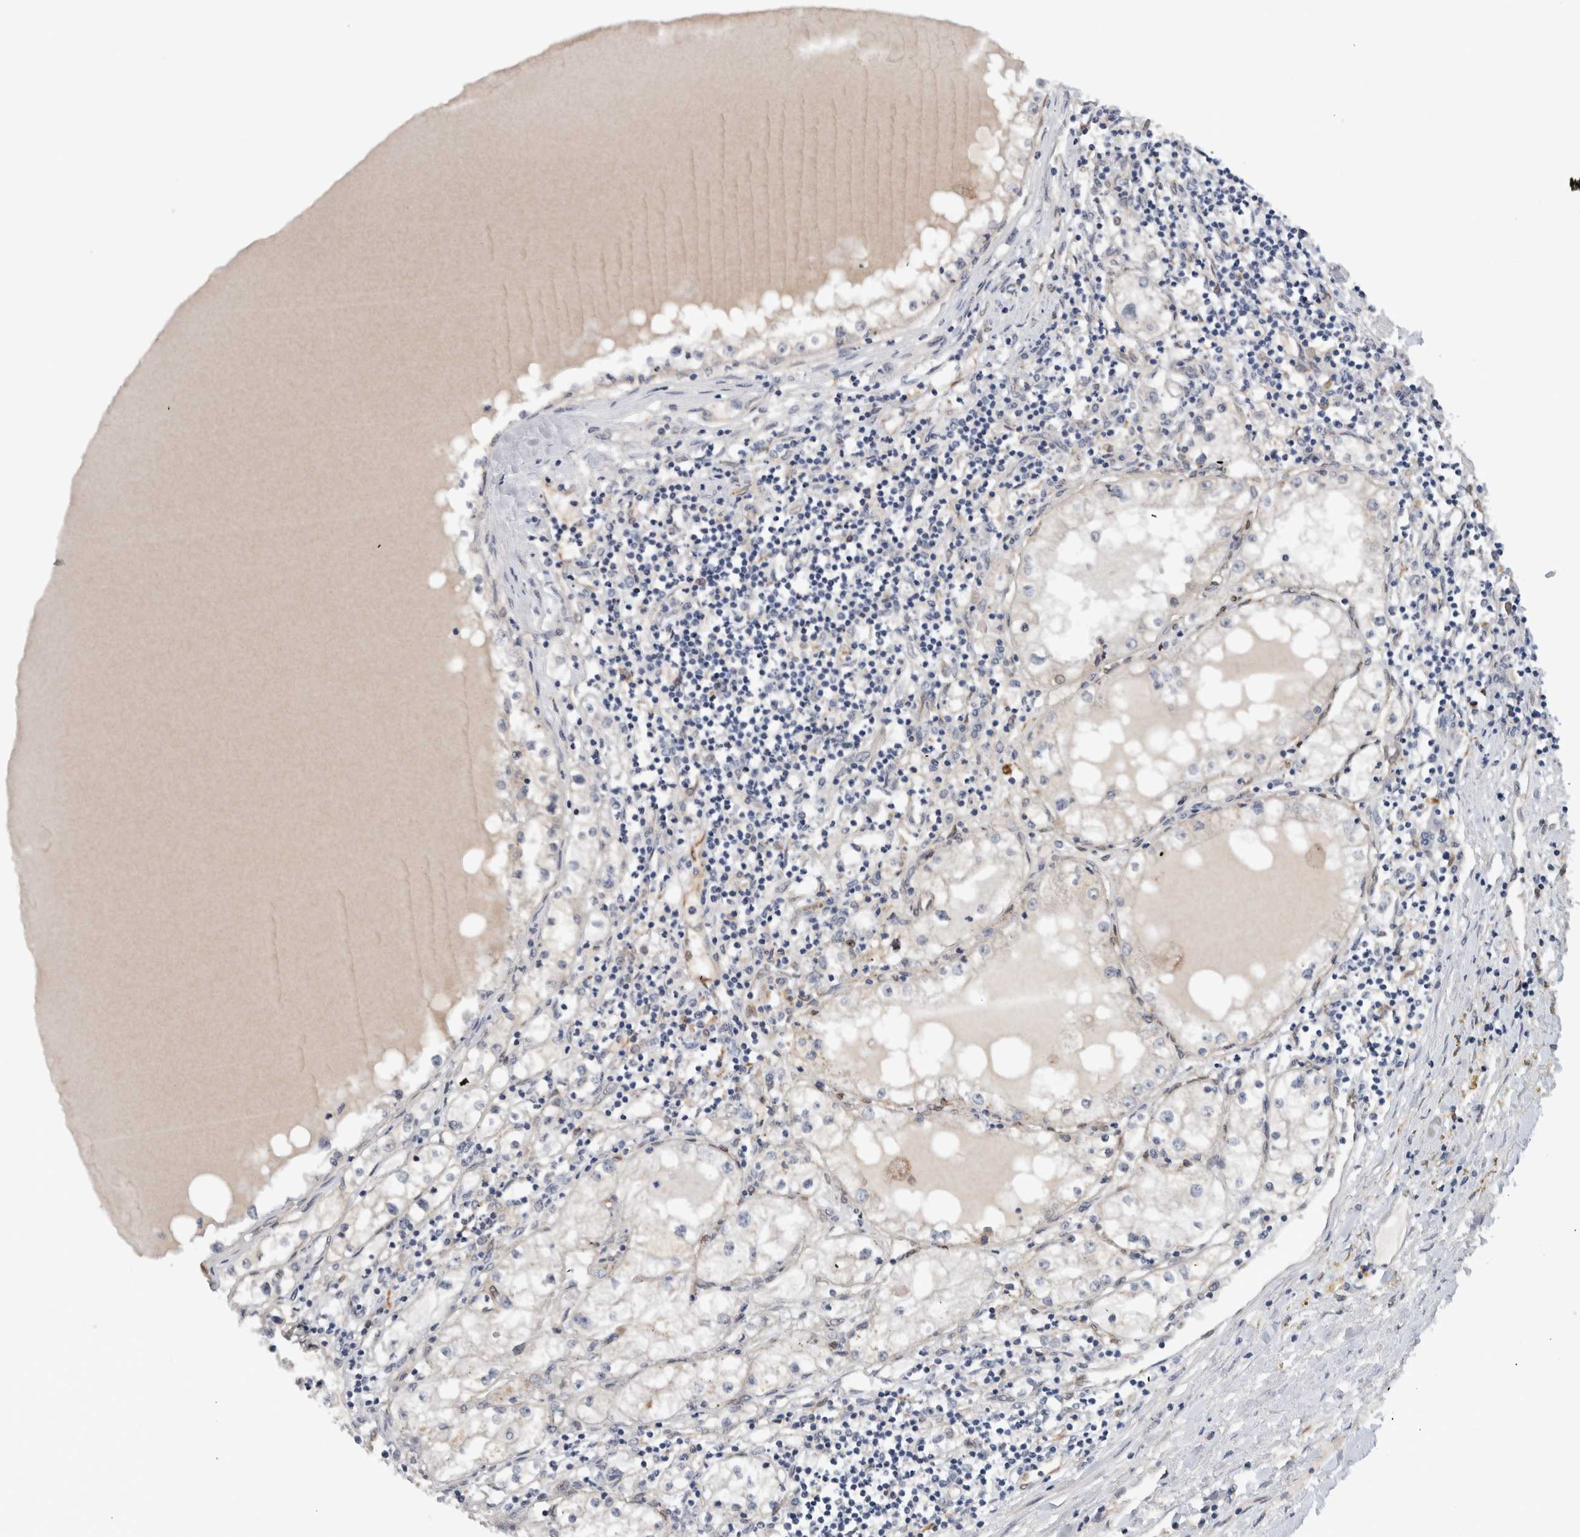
{"staining": {"intensity": "negative", "quantity": "none", "location": "none"}, "tissue": "renal cancer", "cell_type": "Tumor cells", "image_type": "cancer", "snomed": [{"axis": "morphology", "description": "Adenocarcinoma, NOS"}, {"axis": "topography", "description": "Kidney"}], "caption": "High magnification brightfield microscopy of renal cancer (adenocarcinoma) stained with DAB (3,3'-diaminobenzidine) (brown) and counterstained with hematoxylin (blue): tumor cells show no significant staining.", "gene": "PRXL2A", "patient": {"sex": "male", "age": 68}}